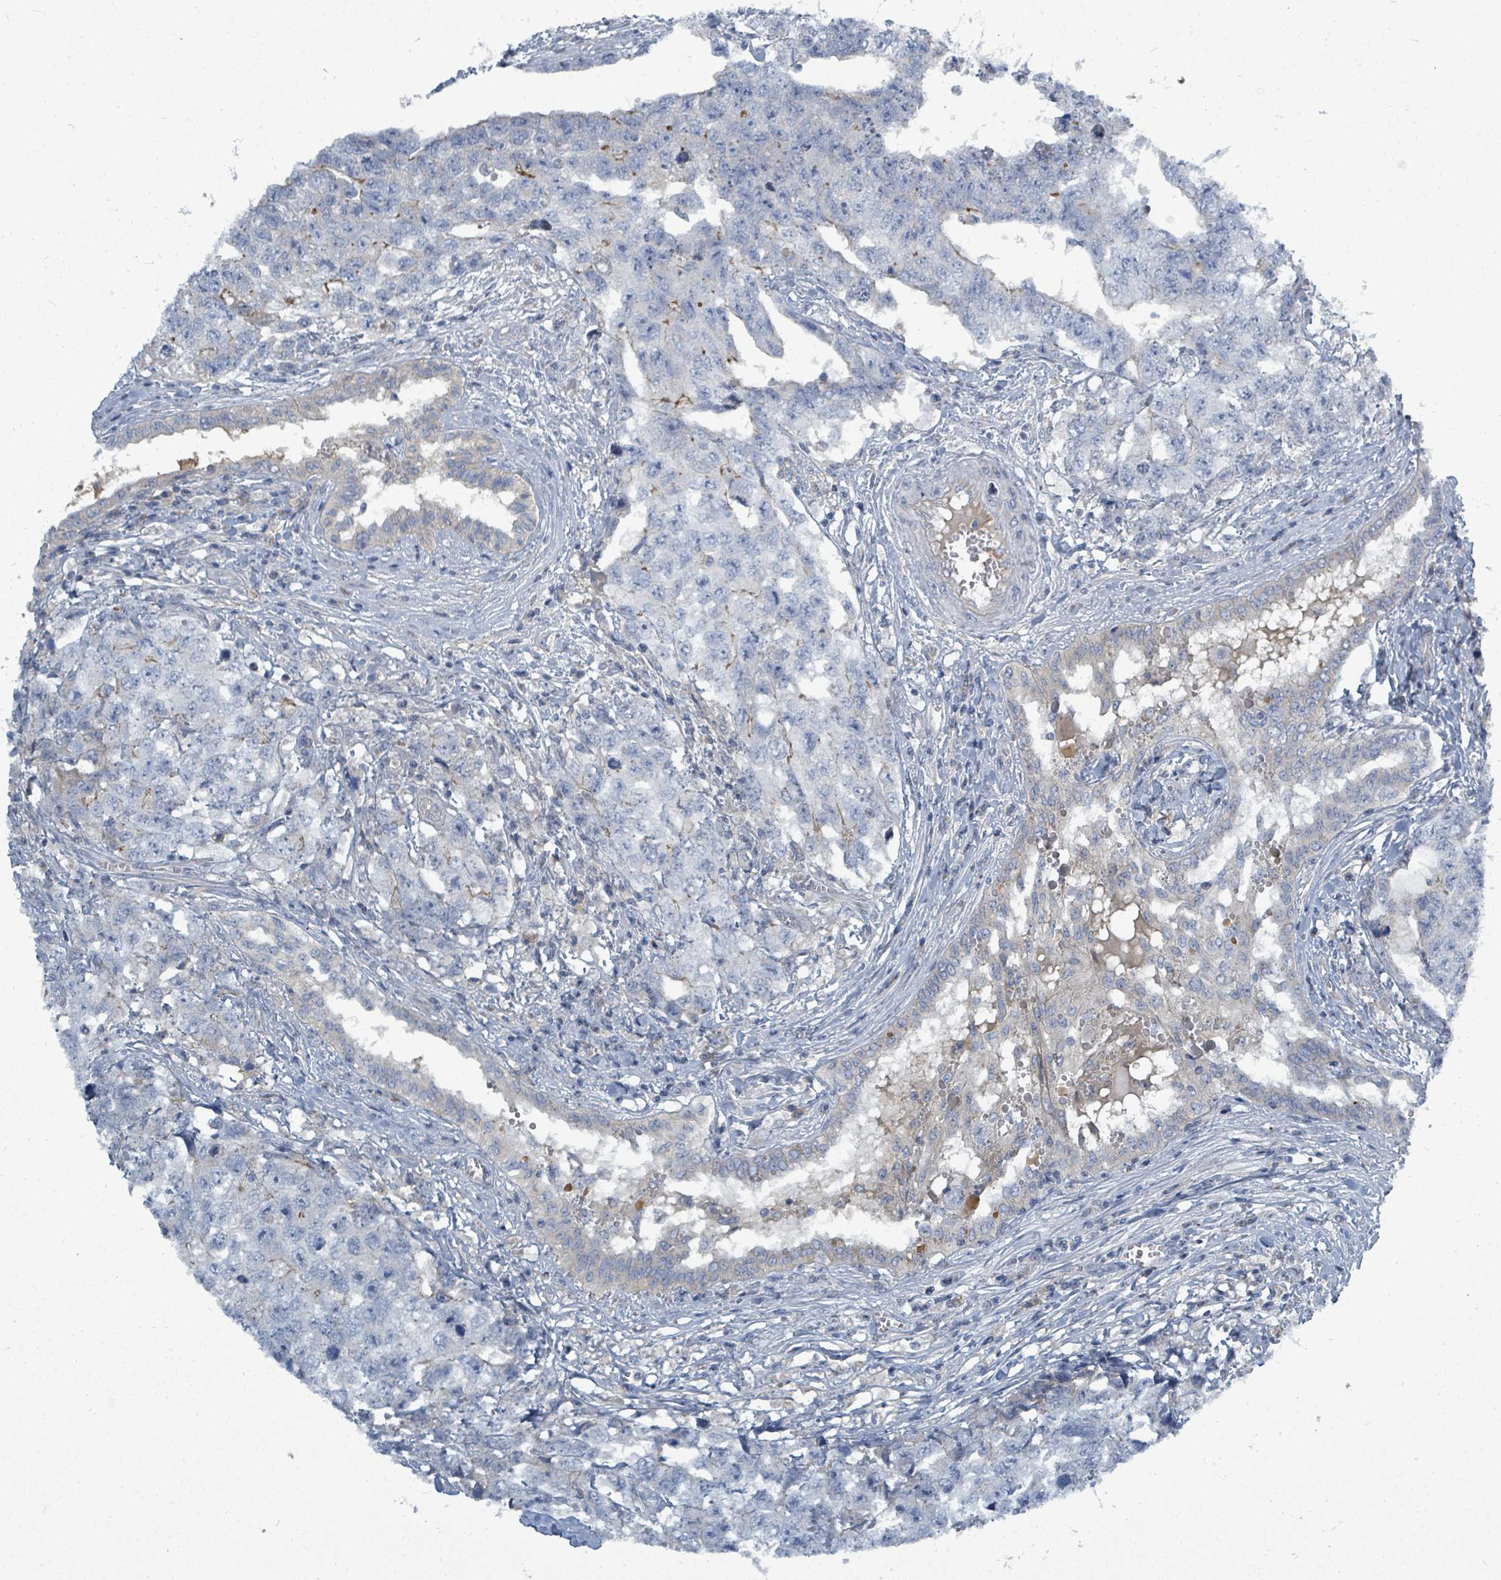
{"staining": {"intensity": "negative", "quantity": "none", "location": "none"}, "tissue": "testis cancer", "cell_type": "Tumor cells", "image_type": "cancer", "snomed": [{"axis": "morphology", "description": "Carcinoma, Embryonal, NOS"}, {"axis": "topography", "description": "Testis"}], "caption": "Human embryonal carcinoma (testis) stained for a protein using IHC reveals no staining in tumor cells.", "gene": "SLC25A23", "patient": {"sex": "male", "age": 31}}